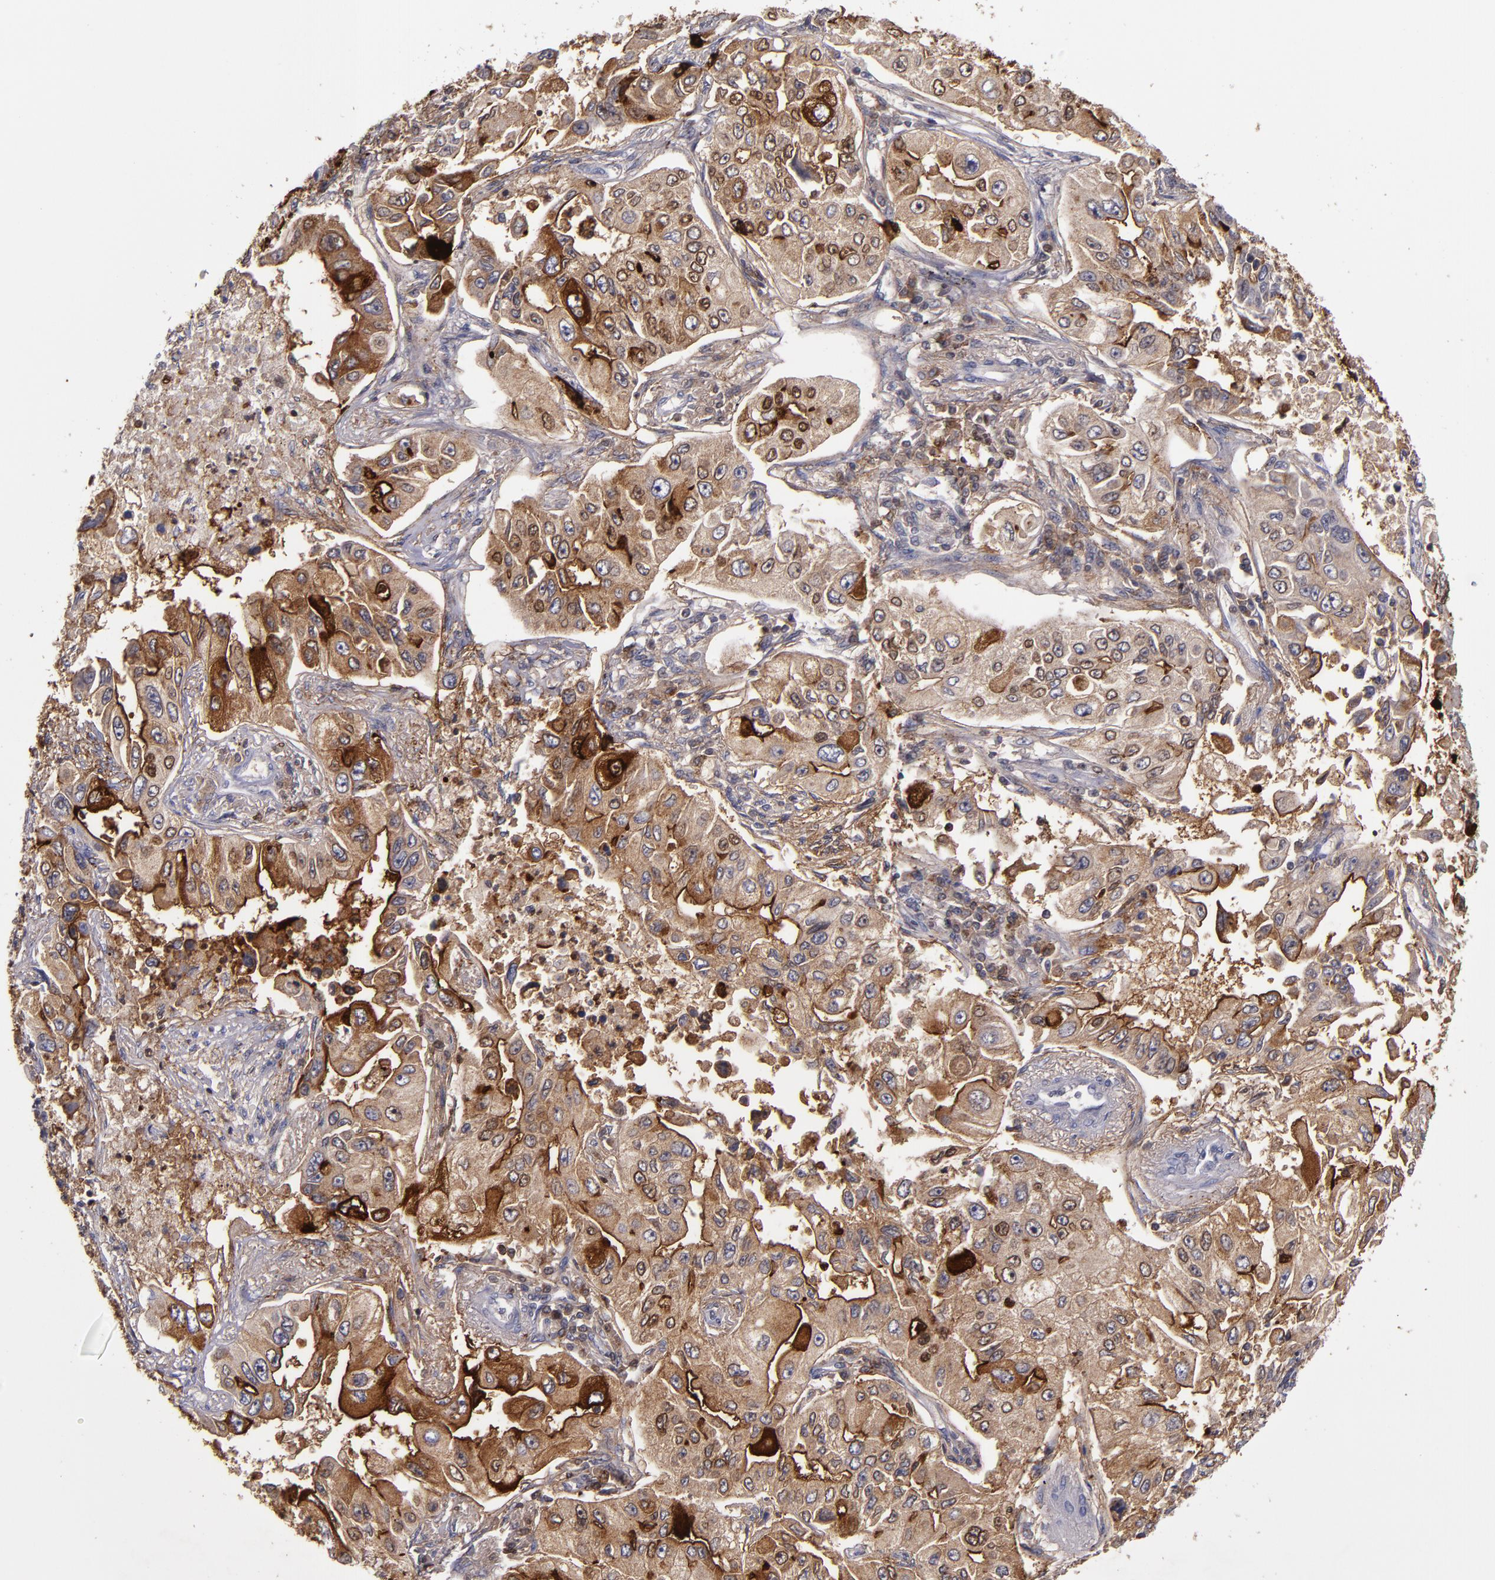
{"staining": {"intensity": "strong", "quantity": ">75%", "location": "cytoplasmic/membranous"}, "tissue": "lung cancer", "cell_type": "Tumor cells", "image_type": "cancer", "snomed": [{"axis": "morphology", "description": "Adenocarcinoma, NOS"}, {"axis": "topography", "description": "Lung"}], "caption": "A histopathology image of human lung adenocarcinoma stained for a protein demonstrates strong cytoplasmic/membranous brown staining in tumor cells.", "gene": "MFGE8", "patient": {"sex": "male", "age": 84}}